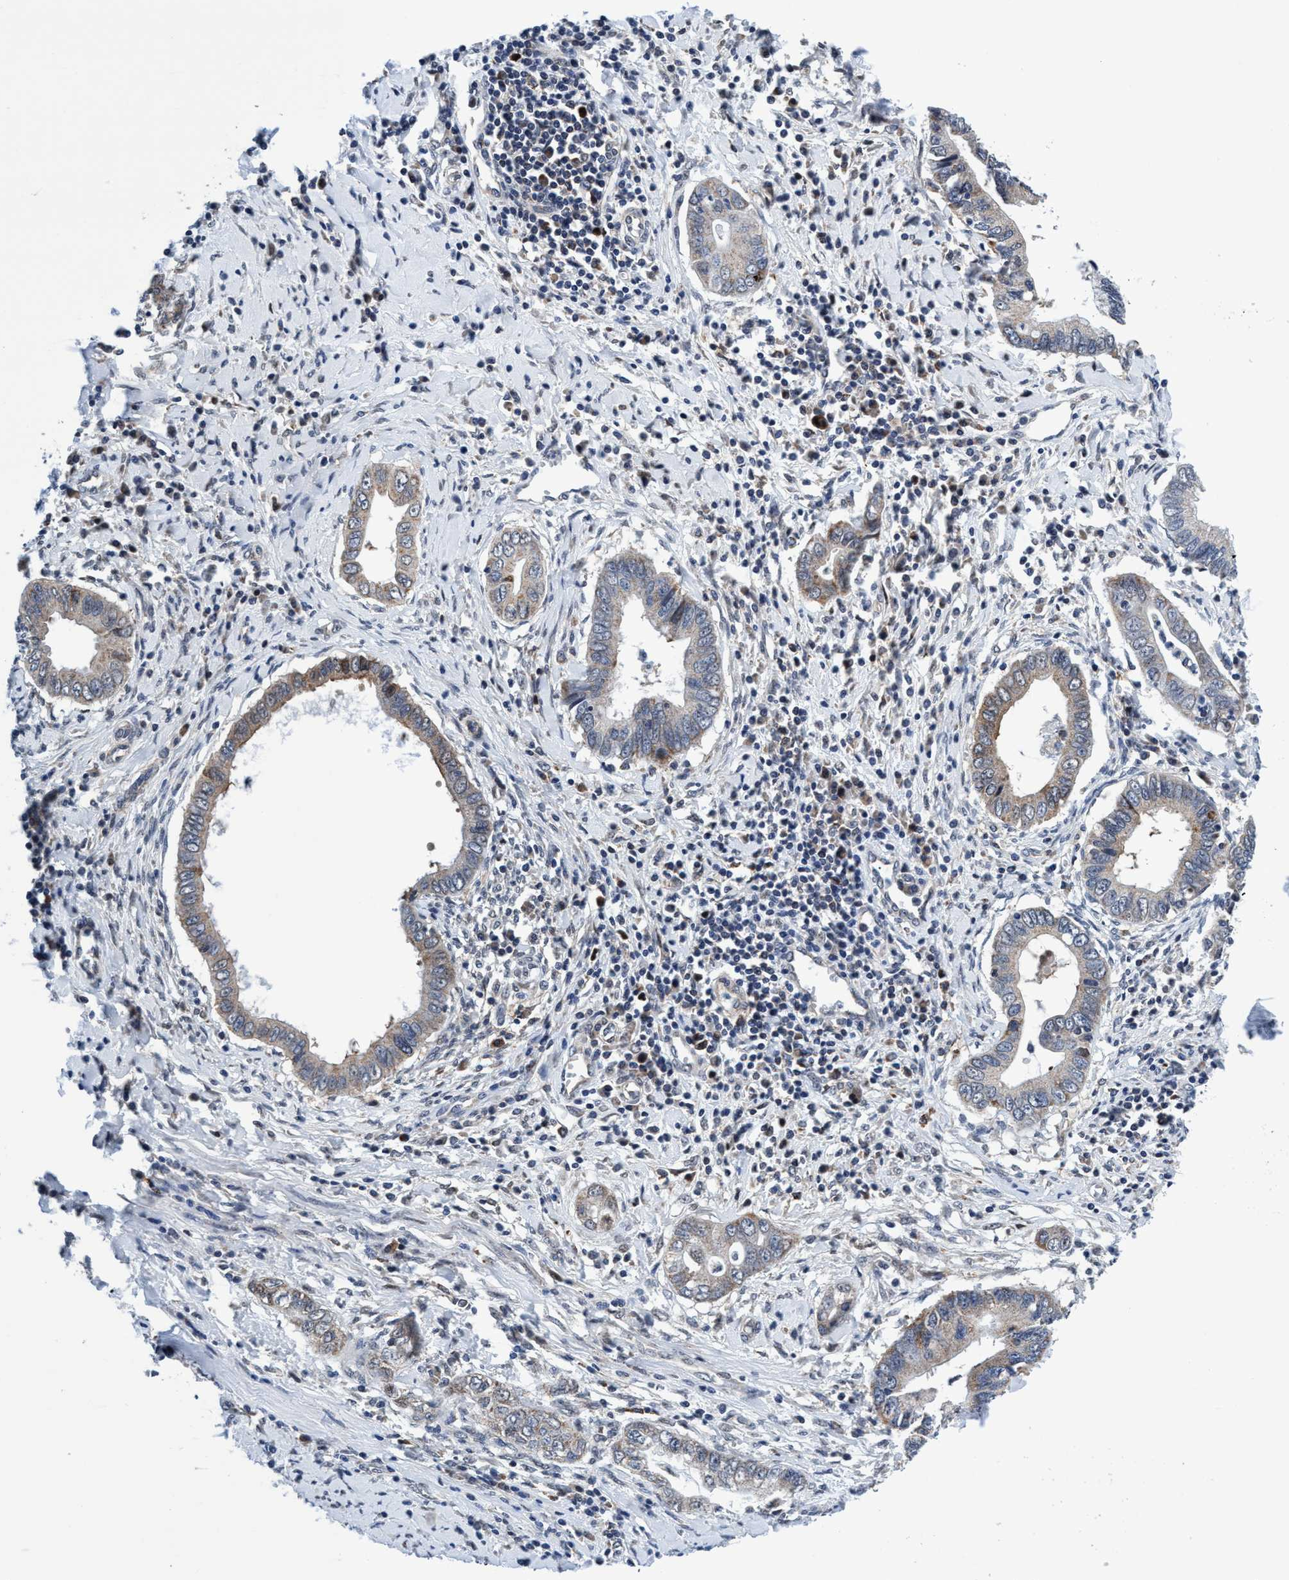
{"staining": {"intensity": "weak", "quantity": "<25%", "location": "cytoplasmic/membranous"}, "tissue": "cervical cancer", "cell_type": "Tumor cells", "image_type": "cancer", "snomed": [{"axis": "morphology", "description": "Adenocarcinoma, NOS"}, {"axis": "topography", "description": "Cervix"}], "caption": "Tumor cells are negative for protein expression in human cervical adenocarcinoma.", "gene": "AGAP2", "patient": {"sex": "female", "age": 44}}